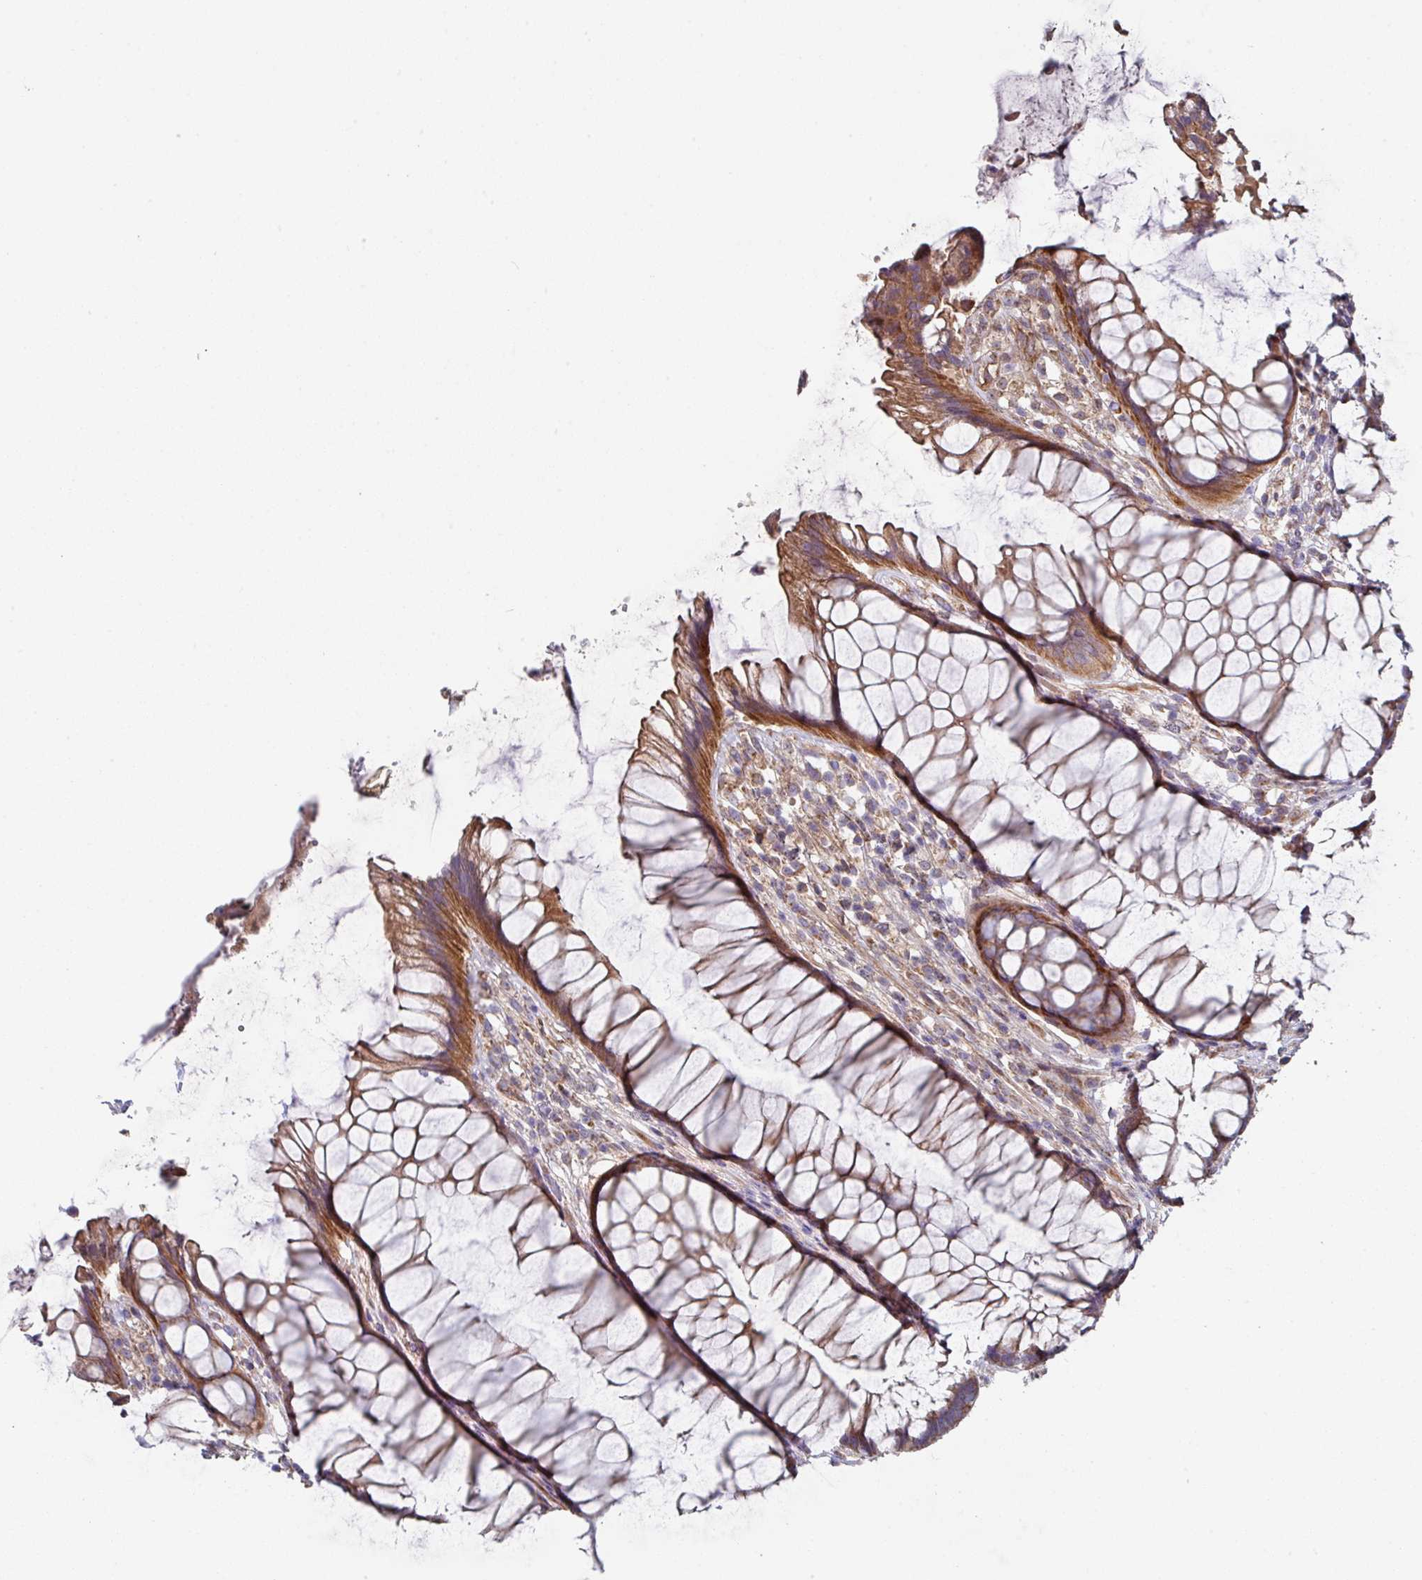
{"staining": {"intensity": "strong", "quantity": ">75%", "location": "cytoplasmic/membranous"}, "tissue": "rectum", "cell_type": "Glandular cells", "image_type": "normal", "snomed": [{"axis": "morphology", "description": "Normal tissue, NOS"}, {"axis": "topography", "description": "Smooth muscle"}, {"axis": "topography", "description": "Rectum"}], "caption": "The photomicrograph demonstrates staining of normal rectum, revealing strong cytoplasmic/membranous protein staining (brown color) within glandular cells. The staining was performed using DAB (3,3'-diaminobenzidine) to visualize the protein expression in brown, while the nuclei were stained in blue with hematoxylin (Magnification: 20x).", "gene": "DCAF12L1", "patient": {"sex": "male", "age": 53}}